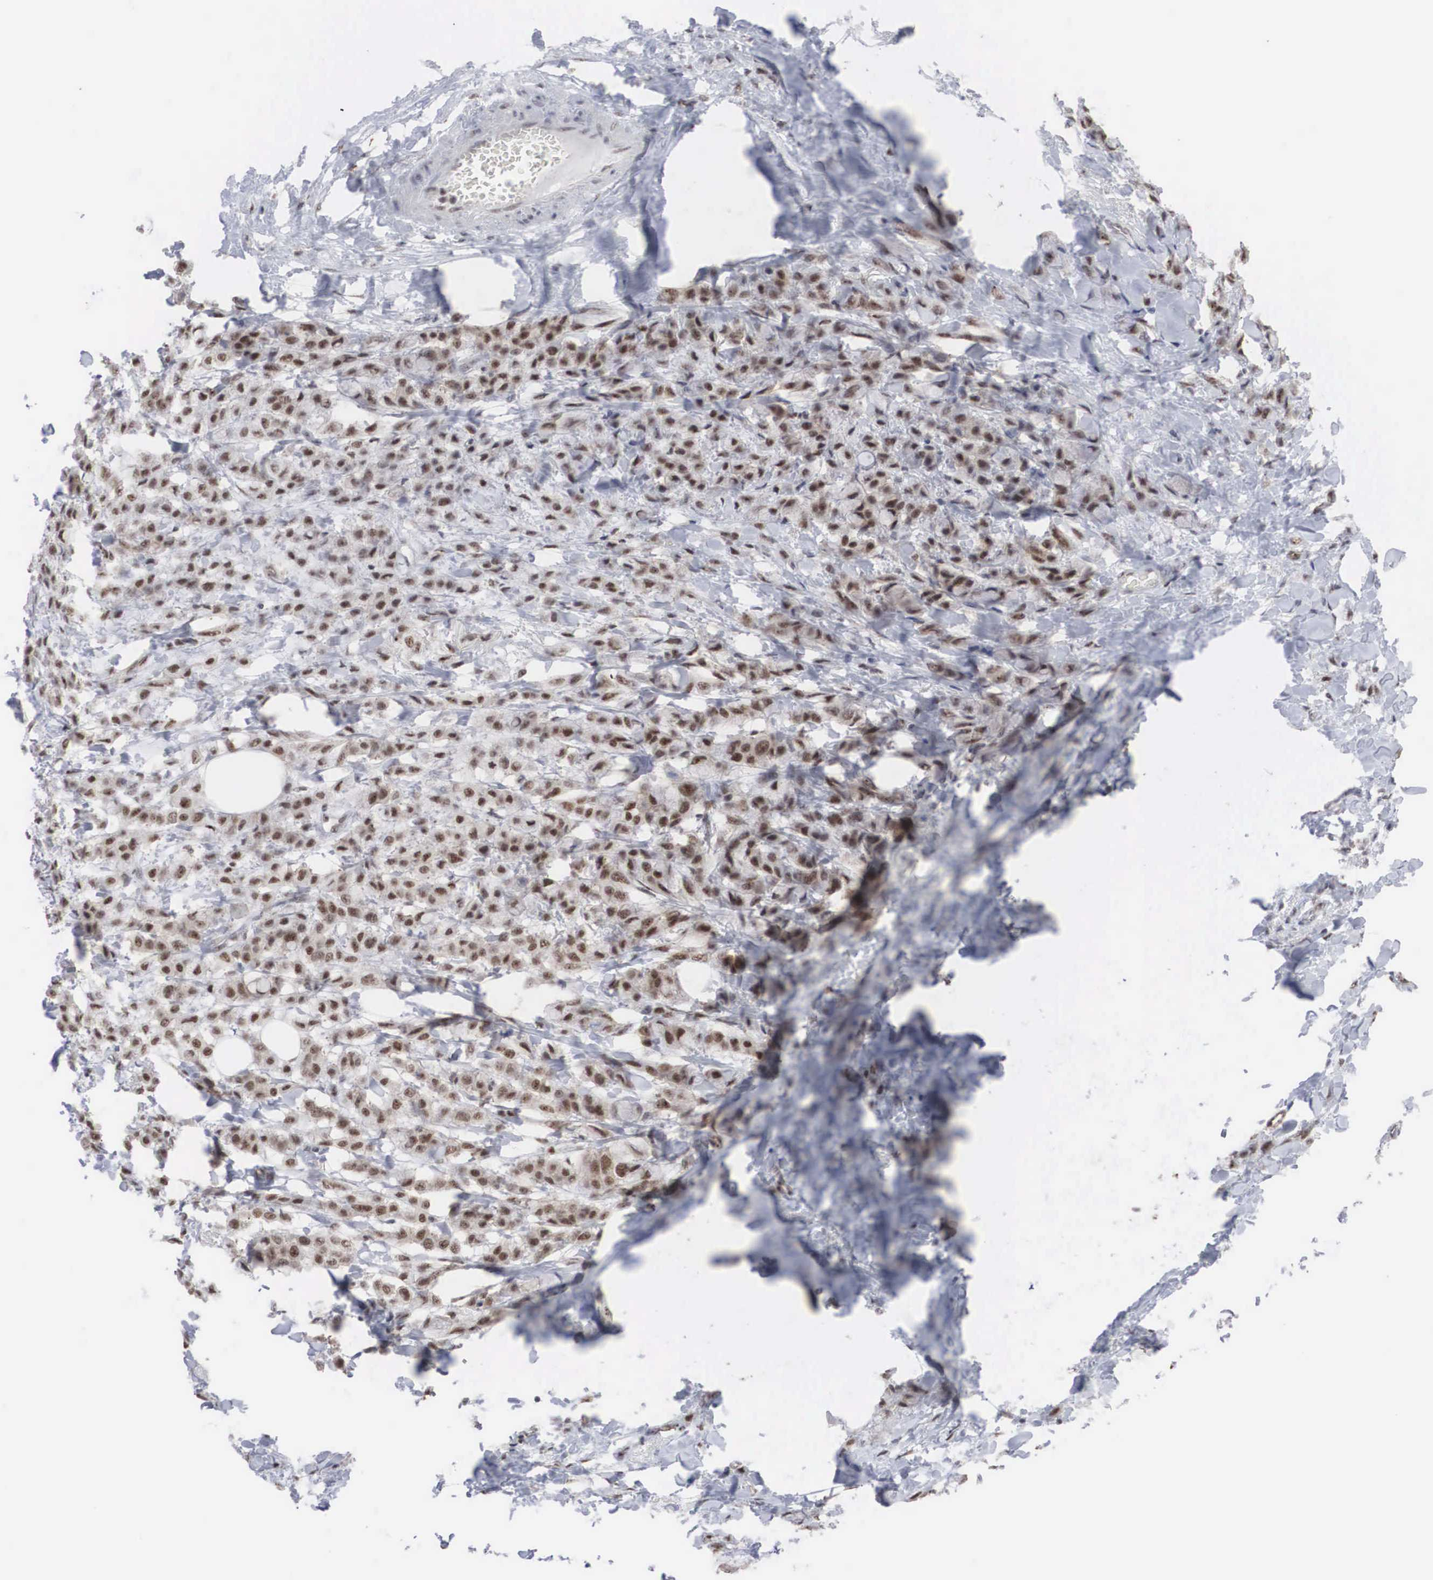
{"staining": {"intensity": "strong", "quantity": ">75%", "location": "nuclear"}, "tissue": "breast cancer", "cell_type": "Tumor cells", "image_type": "cancer", "snomed": [{"axis": "morphology", "description": "Lobular carcinoma"}, {"axis": "topography", "description": "Breast"}], "caption": "Brown immunohistochemical staining in human breast cancer (lobular carcinoma) exhibits strong nuclear staining in approximately >75% of tumor cells.", "gene": "AUTS2", "patient": {"sex": "female", "age": 85}}